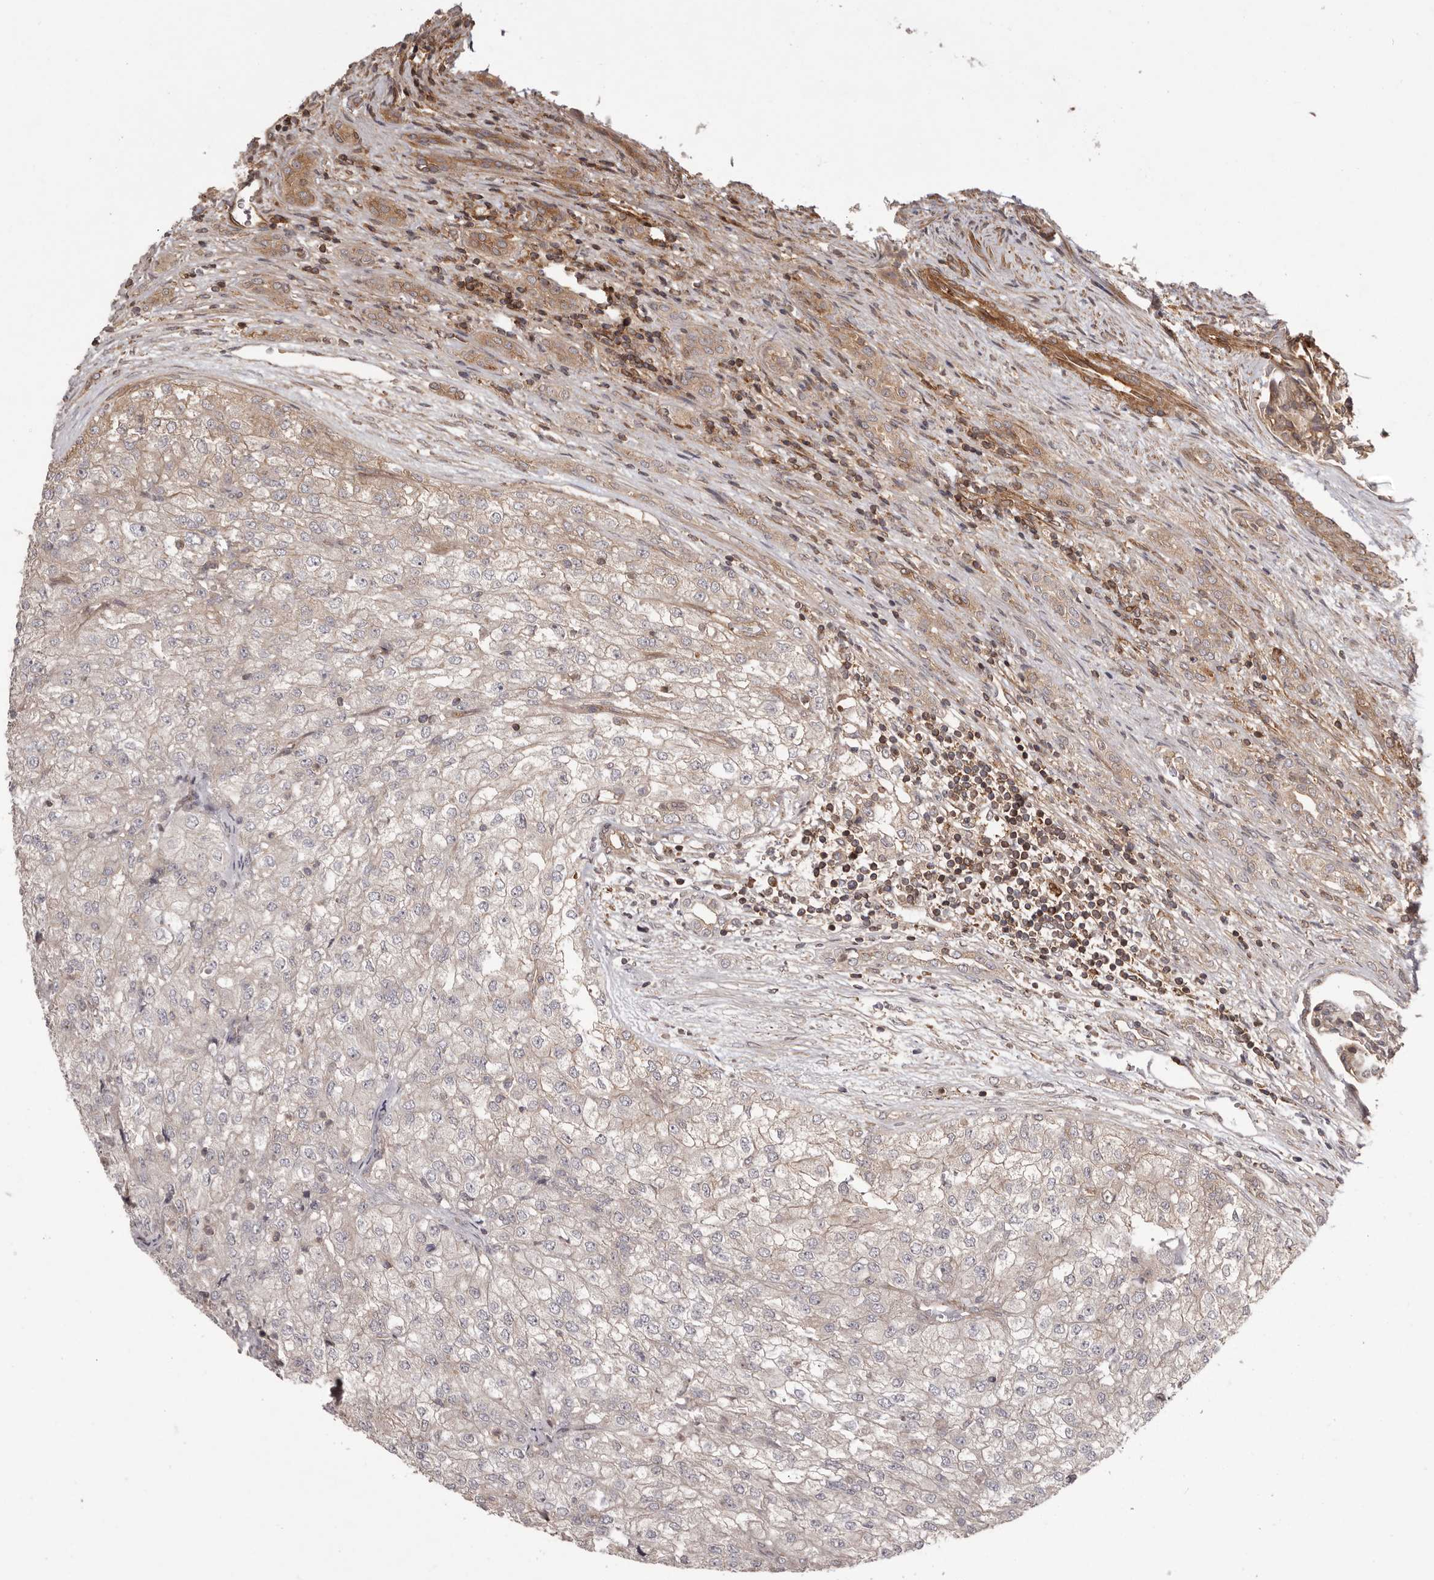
{"staining": {"intensity": "negative", "quantity": "none", "location": "none"}, "tissue": "renal cancer", "cell_type": "Tumor cells", "image_type": "cancer", "snomed": [{"axis": "morphology", "description": "Adenocarcinoma, NOS"}, {"axis": "topography", "description": "Kidney"}], "caption": "Tumor cells are negative for brown protein staining in renal cancer.", "gene": "NFKBIA", "patient": {"sex": "female", "age": 54}}